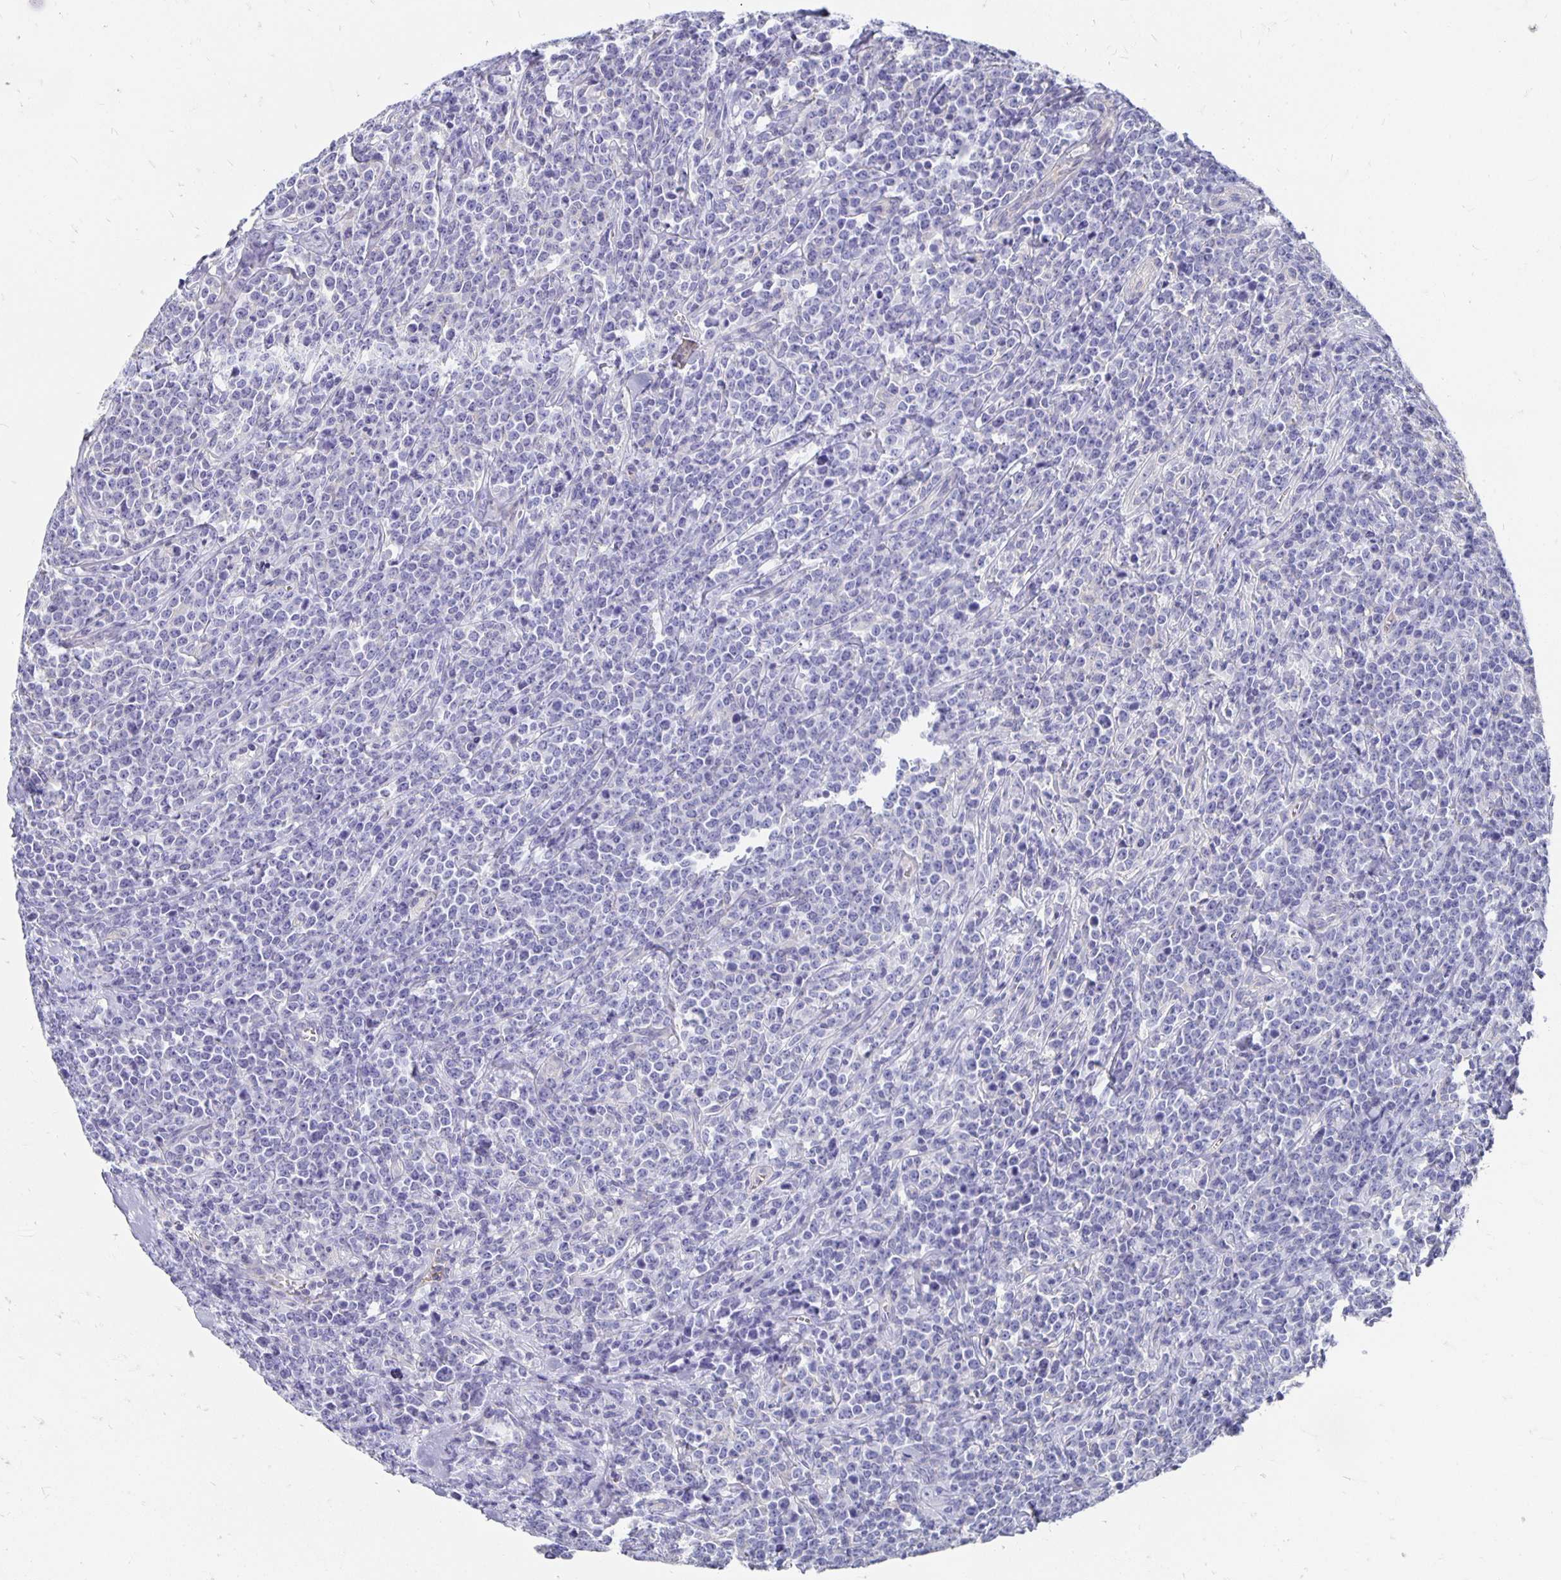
{"staining": {"intensity": "negative", "quantity": "none", "location": "none"}, "tissue": "lymphoma", "cell_type": "Tumor cells", "image_type": "cancer", "snomed": [{"axis": "morphology", "description": "Malignant lymphoma, non-Hodgkin's type, High grade"}, {"axis": "topography", "description": "Small intestine"}], "caption": "The micrograph shows no significant positivity in tumor cells of lymphoma.", "gene": "APOB", "patient": {"sex": "female", "age": 56}}